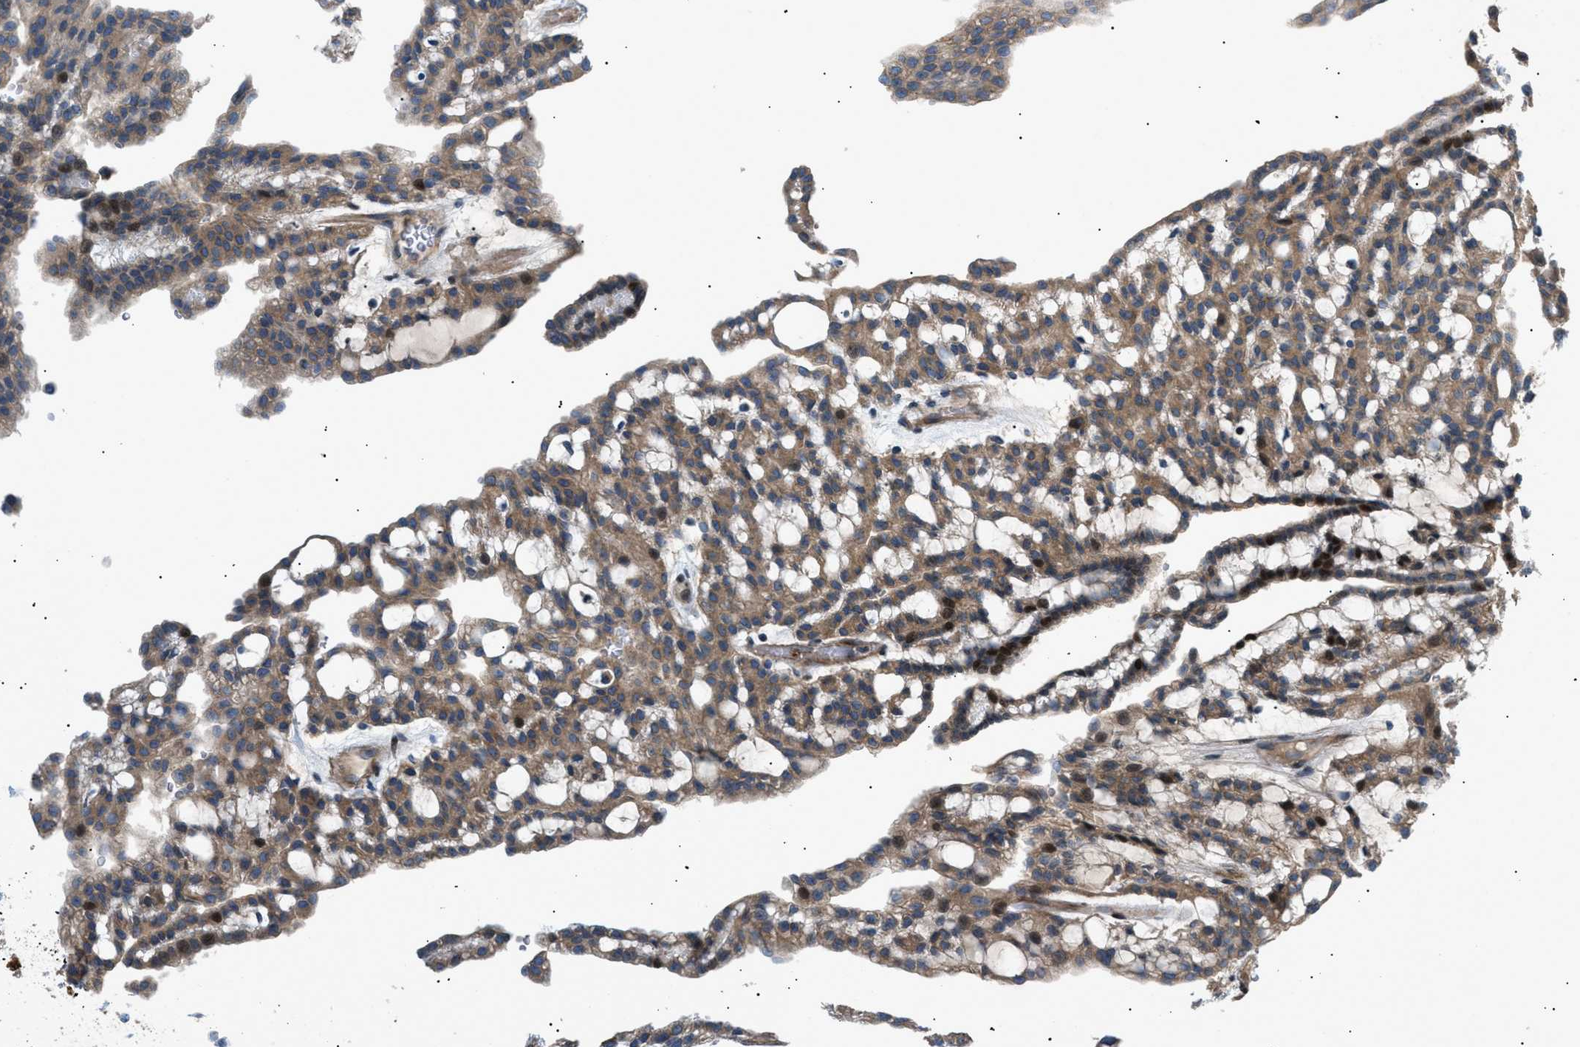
{"staining": {"intensity": "moderate", "quantity": ">75%", "location": "cytoplasmic/membranous"}, "tissue": "renal cancer", "cell_type": "Tumor cells", "image_type": "cancer", "snomed": [{"axis": "morphology", "description": "Adenocarcinoma, NOS"}, {"axis": "topography", "description": "Kidney"}], "caption": "Immunohistochemical staining of adenocarcinoma (renal) shows medium levels of moderate cytoplasmic/membranous protein staining in approximately >75% of tumor cells.", "gene": "LYSMD3", "patient": {"sex": "male", "age": 63}}